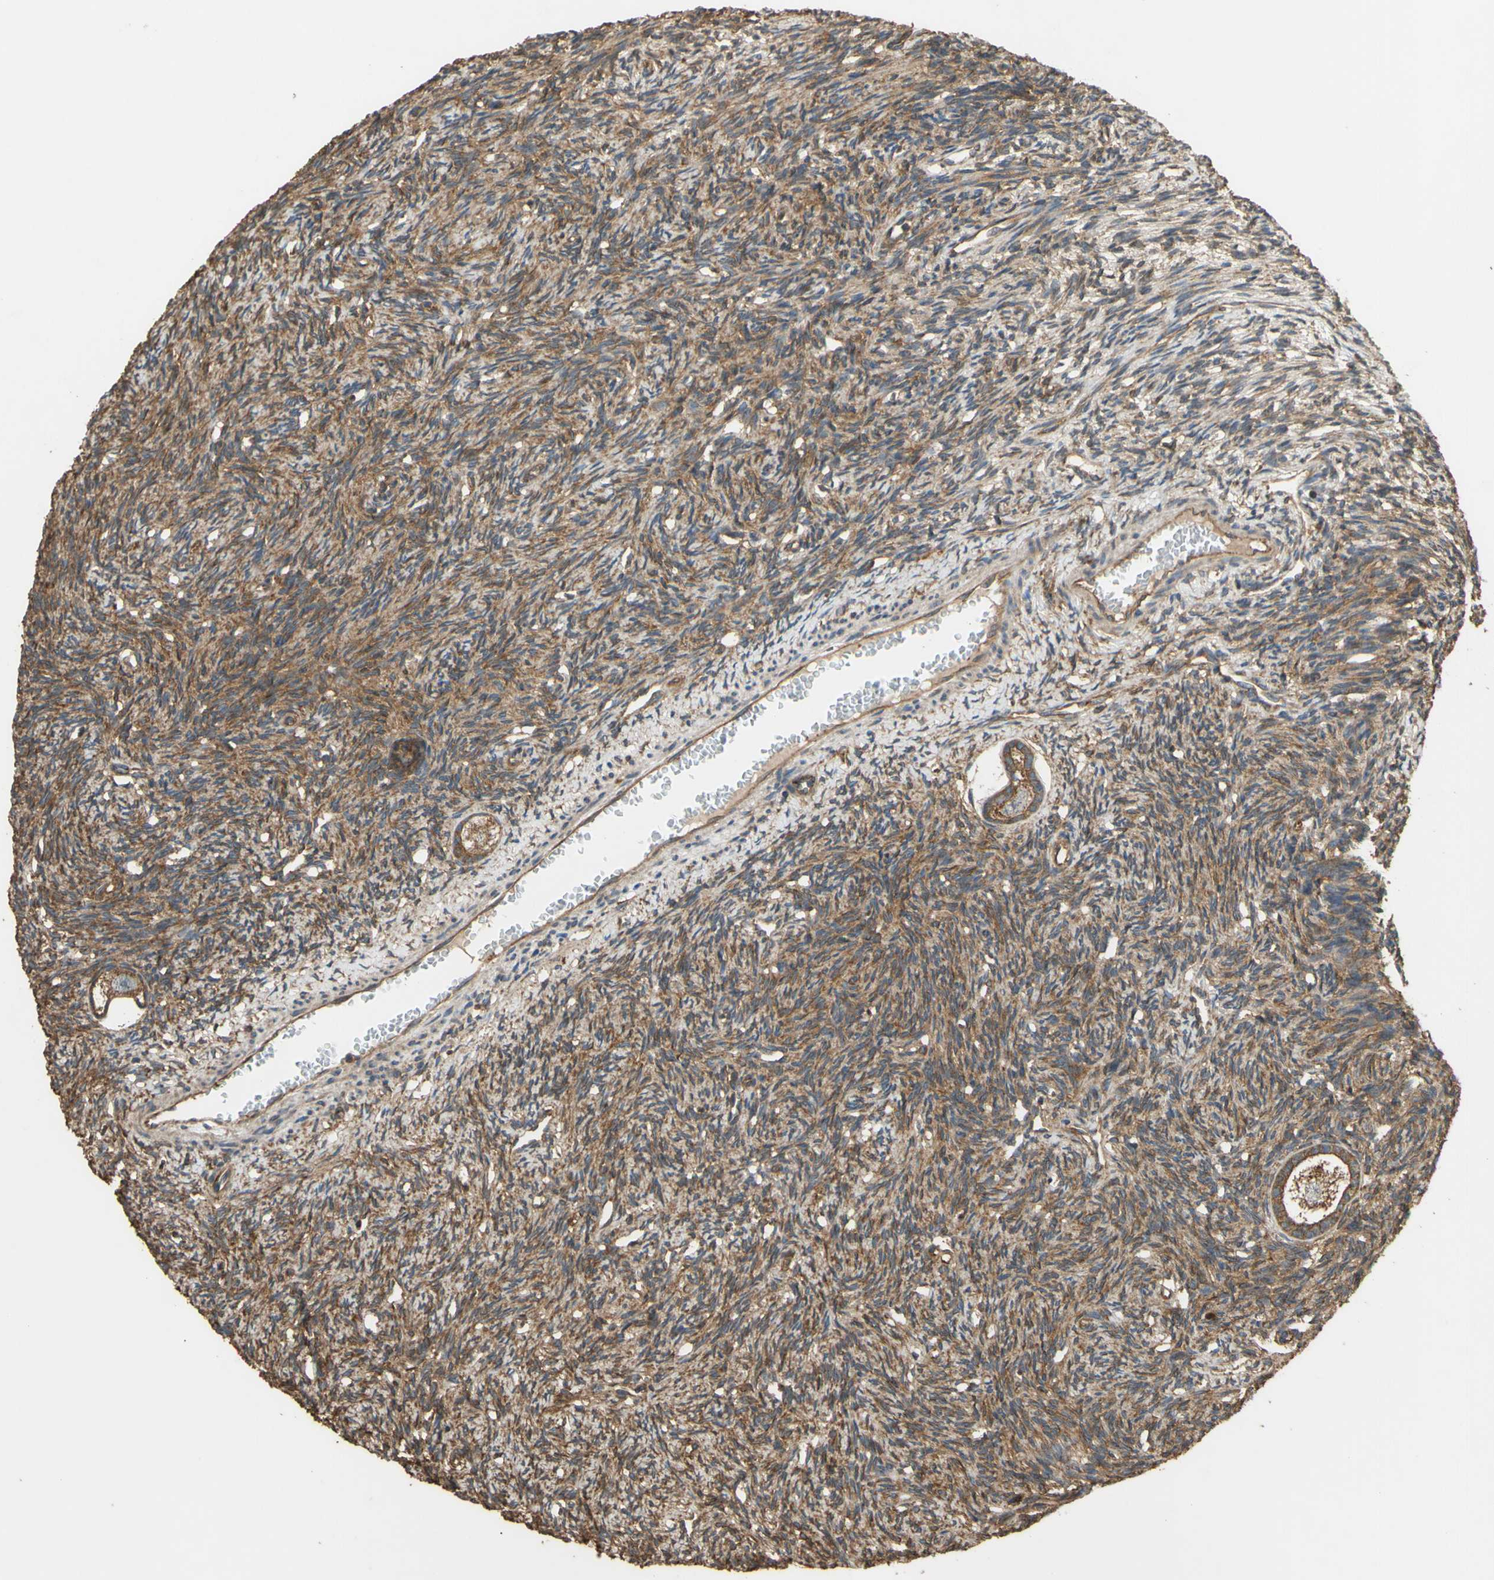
{"staining": {"intensity": "strong", "quantity": ">75%", "location": "cytoplasmic/membranous"}, "tissue": "ovary", "cell_type": "Follicle cells", "image_type": "normal", "snomed": [{"axis": "morphology", "description": "Normal tissue, NOS"}, {"axis": "topography", "description": "Ovary"}], "caption": "Immunohistochemical staining of normal ovary demonstrates >75% levels of strong cytoplasmic/membranous protein staining in approximately >75% of follicle cells.", "gene": "CTTN", "patient": {"sex": "female", "age": 33}}